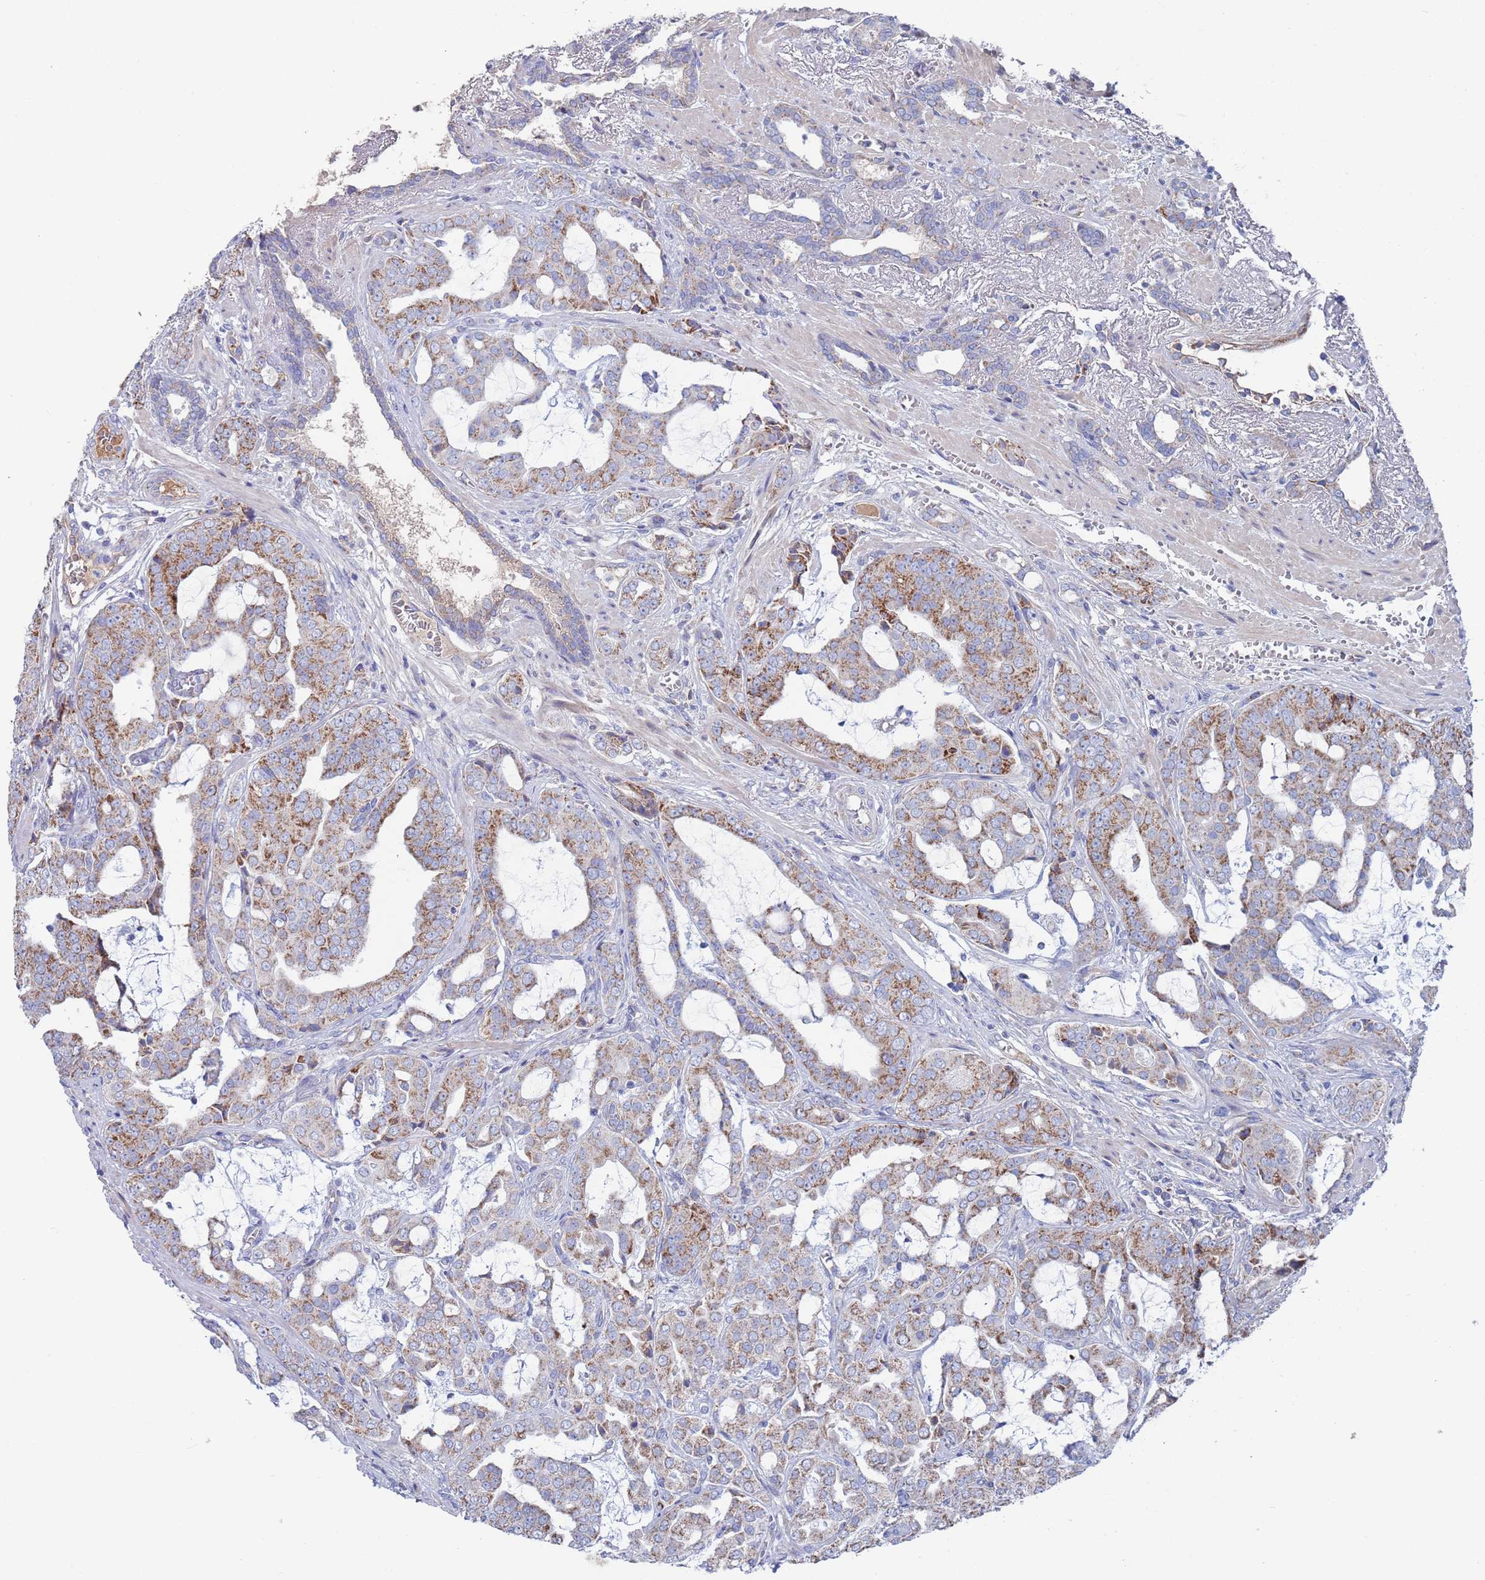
{"staining": {"intensity": "moderate", "quantity": ">75%", "location": "cytoplasmic/membranous"}, "tissue": "prostate cancer", "cell_type": "Tumor cells", "image_type": "cancer", "snomed": [{"axis": "morphology", "description": "Adenocarcinoma, High grade"}, {"axis": "topography", "description": "Prostate"}], "caption": "Brown immunohistochemical staining in prostate high-grade adenocarcinoma exhibits moderate cytoplasmic/membranous staining in about >75% of tumor cells.", "gene": "MRPL22", "patient": {"sex": "male", "age": 71}}